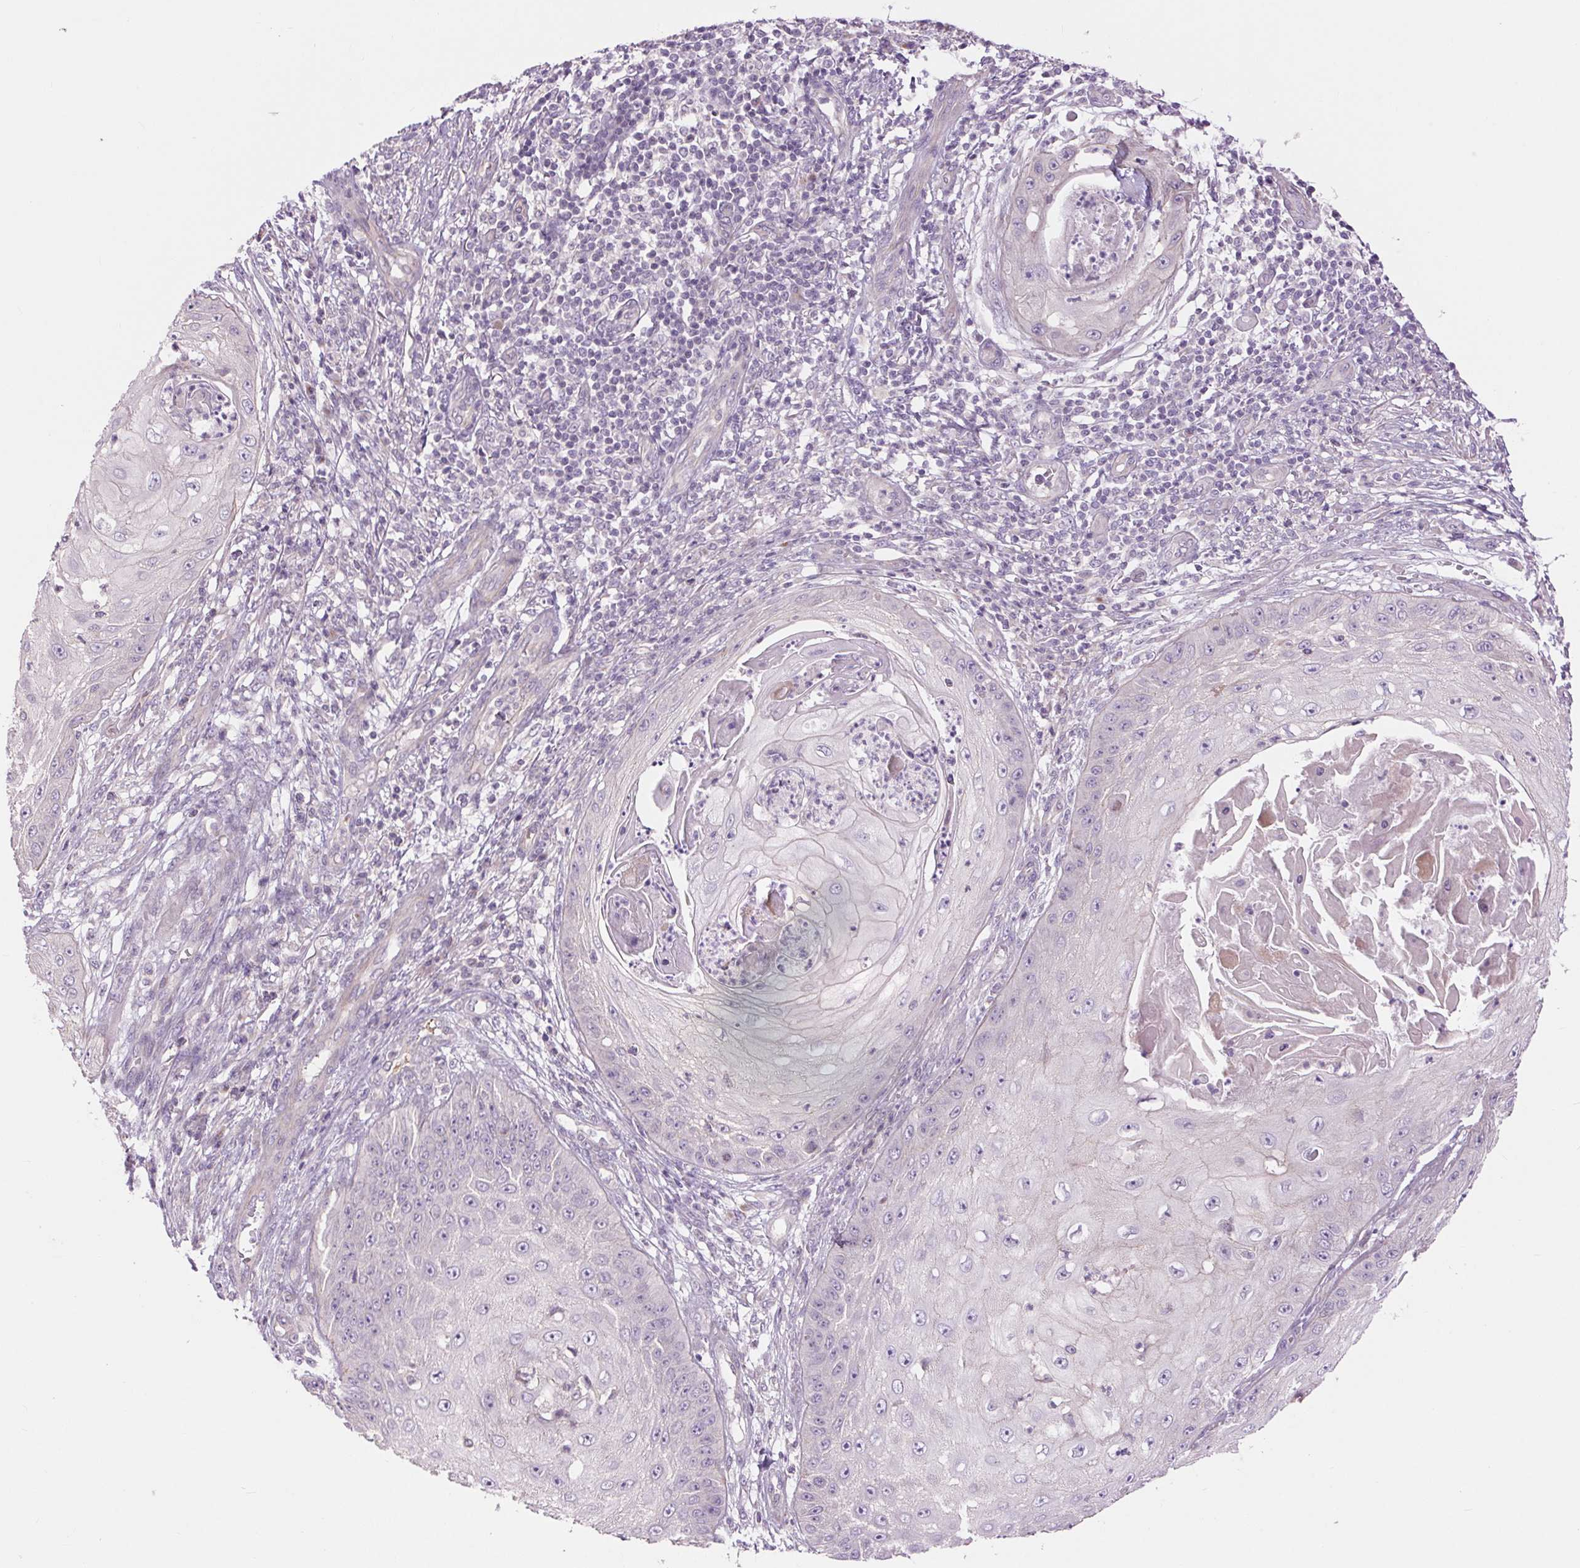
{"staining": {"intensity": "negative", "quantity": "none", "location": "none"}, "tissue": "skin cancer", "cell_type": "Tumor cells", "image_type": "cancer", "snomed": [{"axis": "morphology", "description": "Squamous cell carcinoma, NOS"}, {"axis": "topography", "description": "Skin"}], "caption": "DAB (3,3'-diaminobenzidine) immunohistochemical staining of skin cancer (squamous cell carcinoma) exhibits no significant positivity in tumor cells.", "gene": "CTNNA3", "patient": {"sex": "male", "age": 70}}